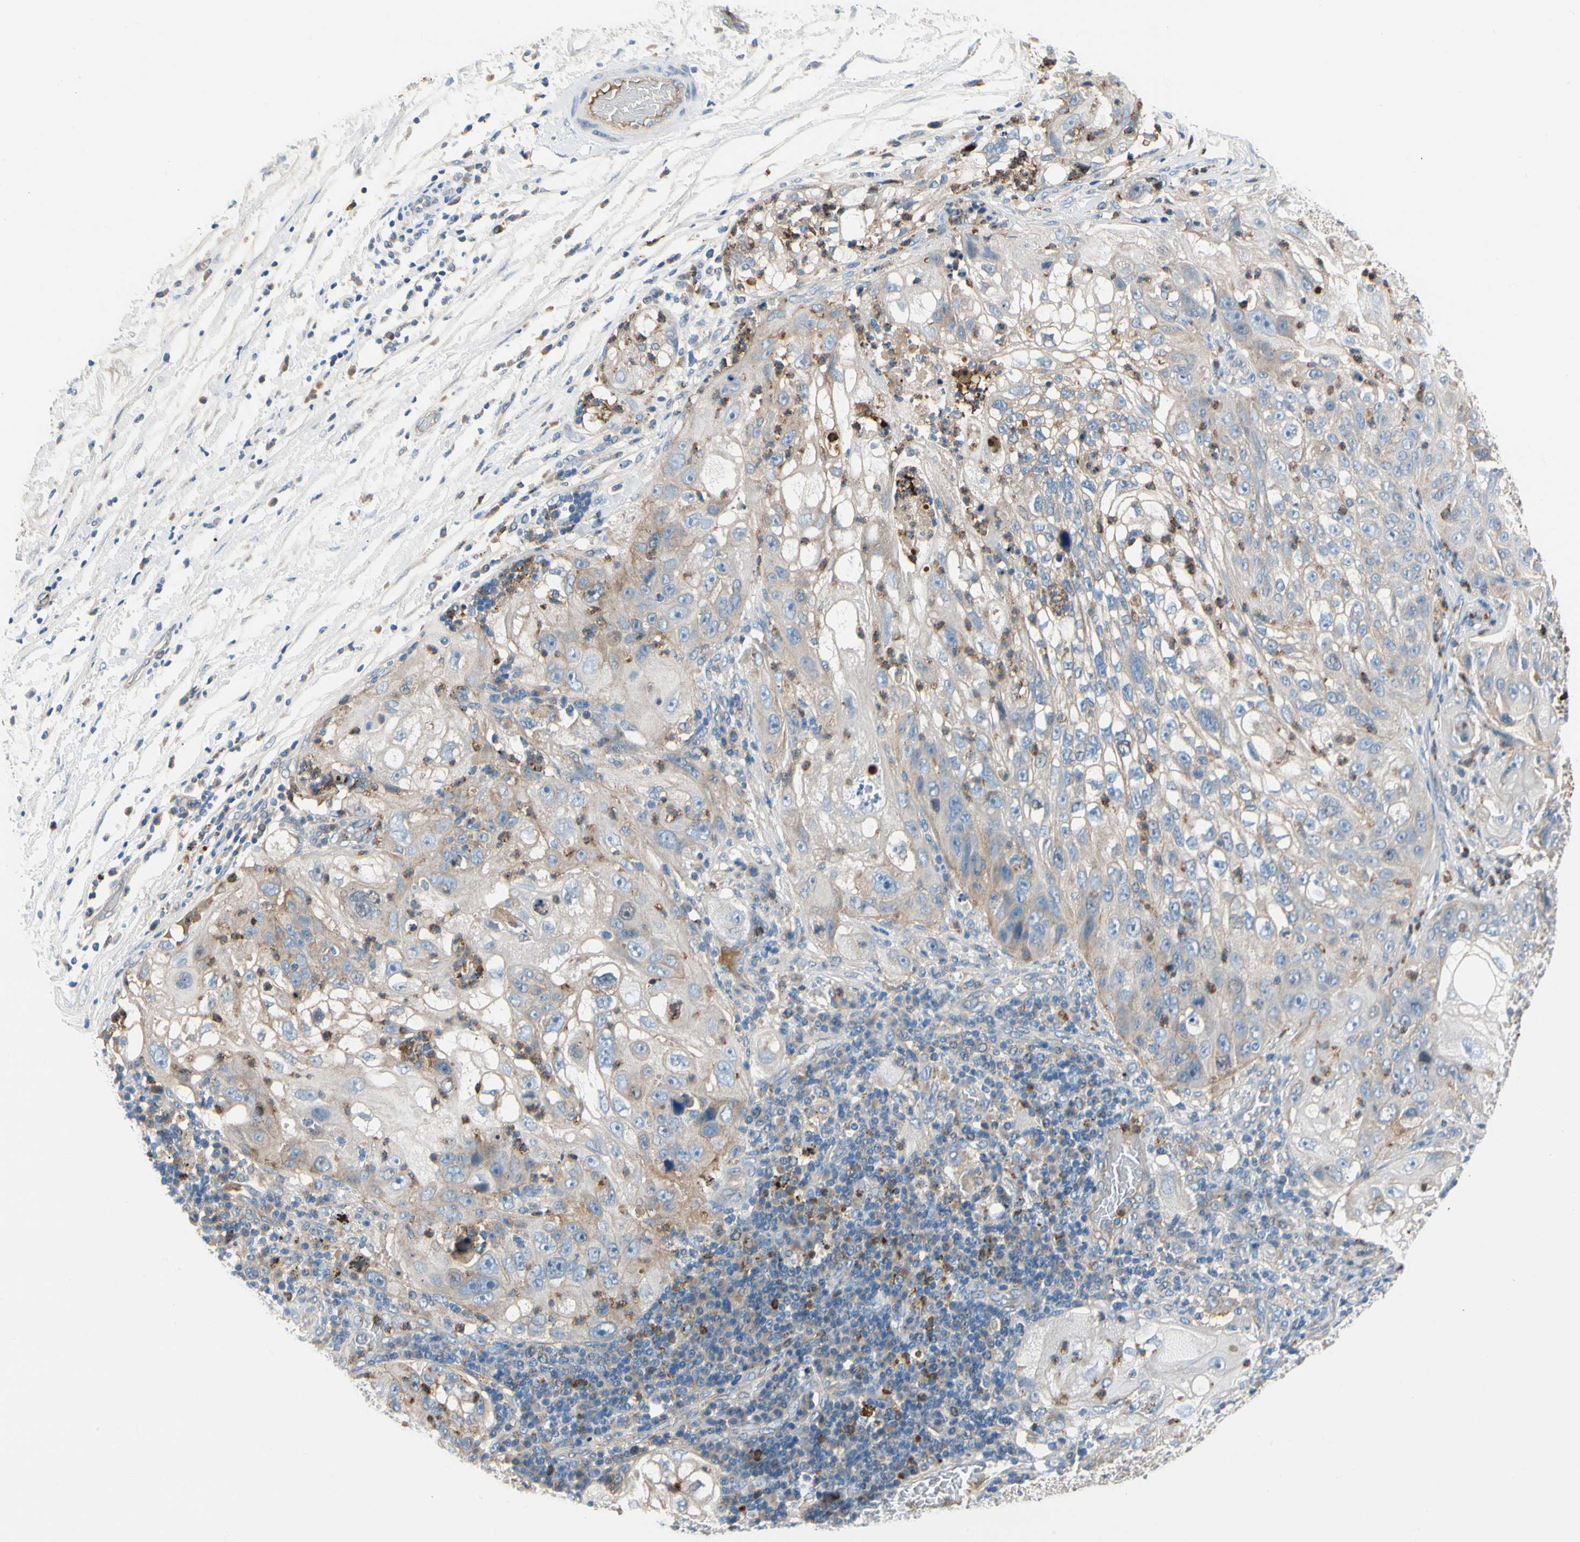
{"staining": {"intensity": "weak", "quantity": "<25%", "location": "cytoplasmic/membranous"}, "tissue": "lung cancer", "cell_type": "Tumor cells", "image_type": "cancer", "snomed": [{"axis": "morphology", "description": "Inflammation, NOS"}, {"axis": "morphology", "description": "Squamous cell carcinoma, NOS"}, {"axis": "topography", "description": "Lymph node"}, {"axis": "topography", "description": "Soft tissue"}, {"axis": "topography", "description": "Lung"}], "caption": "High magnification brightfield microscopy of lung squamous cell carcinoma stained with DAB (3,3'-diaminobenzidine) (brown) and counterstained with hematoxylin (blue): tumor cells show no significant expression. (DAB immunohistochemistry (IHC), high magnification).", "gene": "HJURP", "patient": {"sex": "male", "age": 66}}